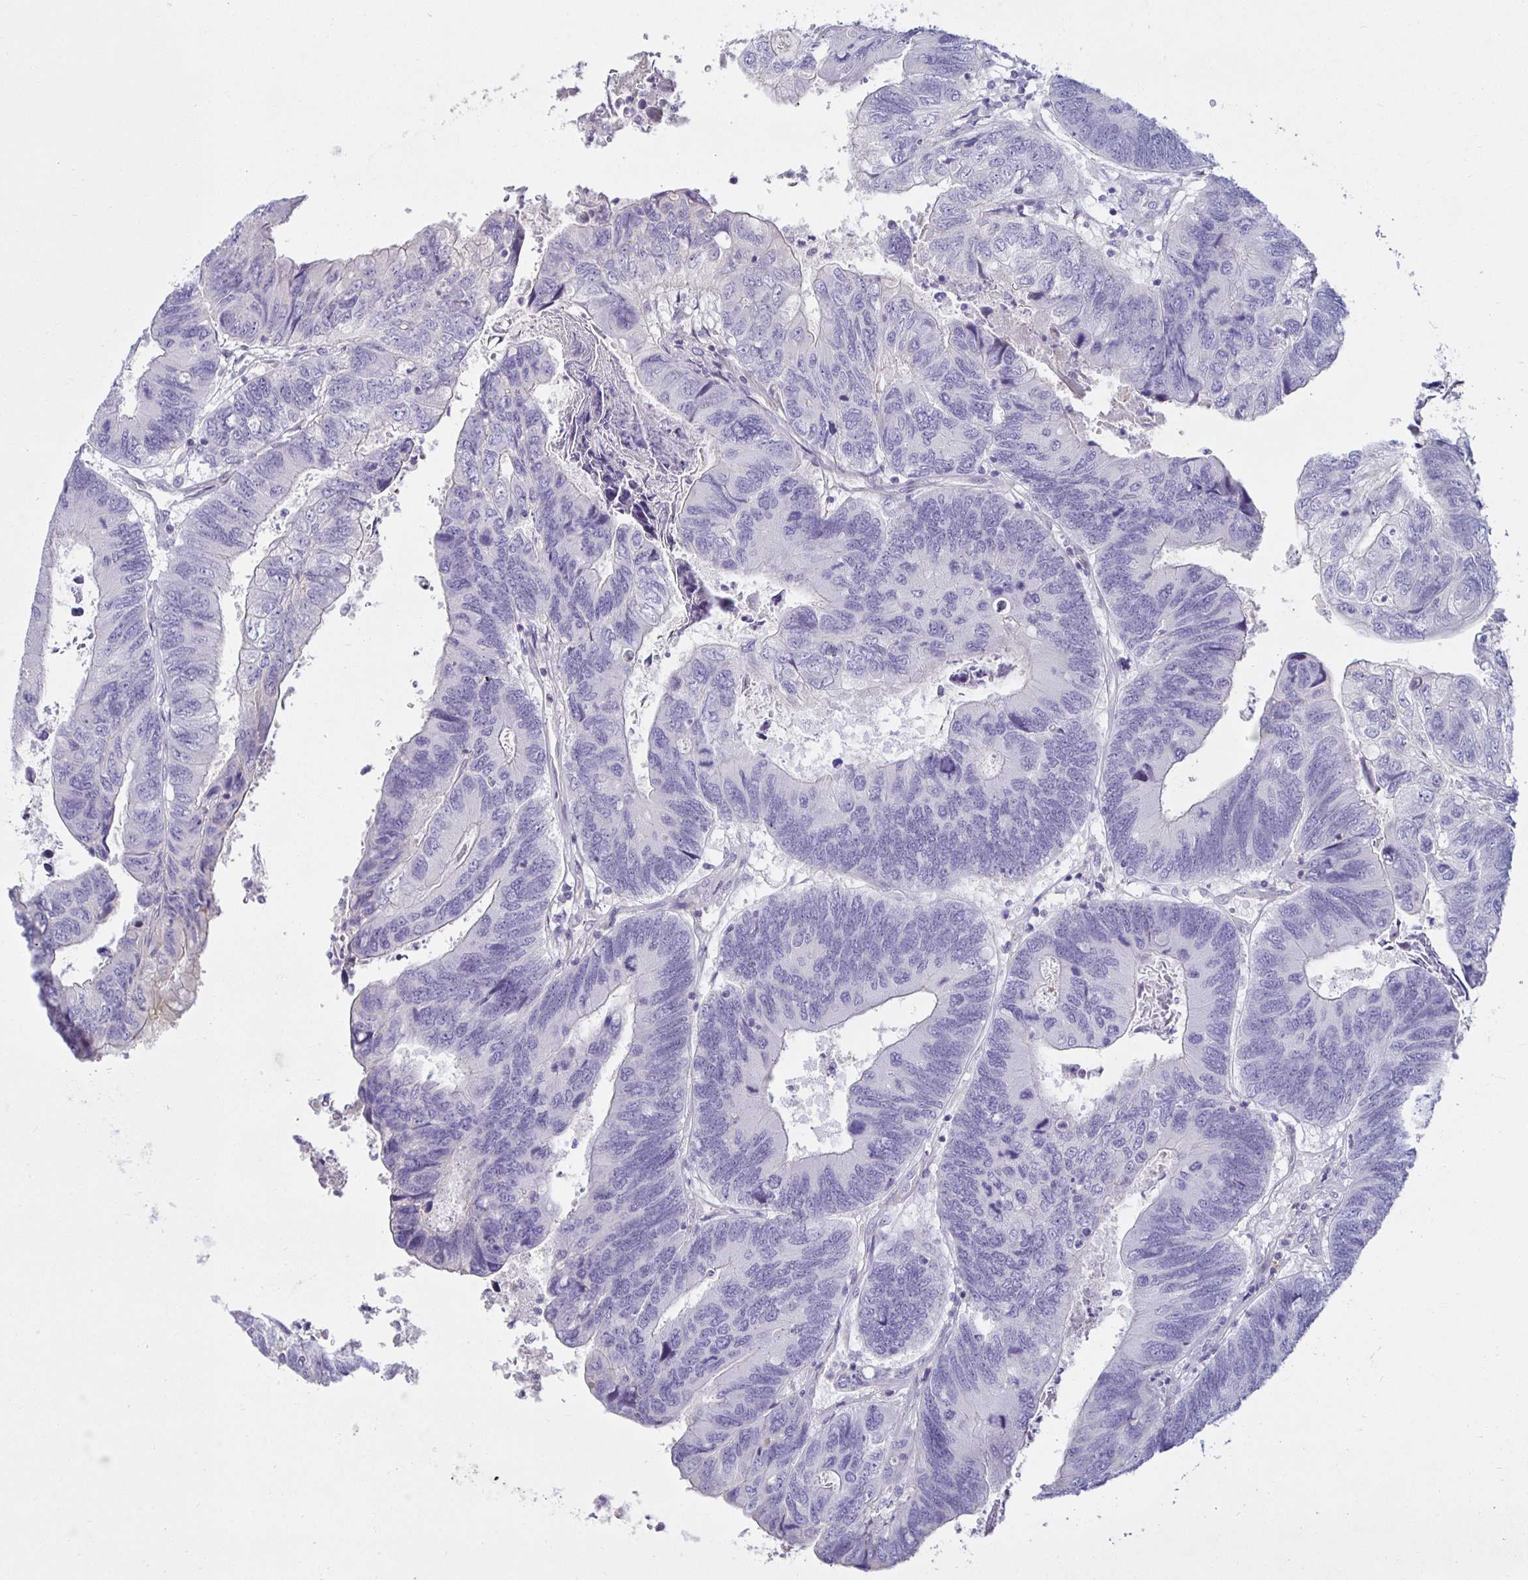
{"staining": {"intensity": "negative", "quantity": "none", "location": "none"}, "tissue": "colorectal cancer", "cell_type": "Tumor cells", "image_type": "cancer", "snomed": [{"axis": "morphology", "description": "Adenocarcinoma, NOS"}, {"axis": "topography", "description": "Colon"}], "caption": "Immunohistochemistry (IHC) histopathology image of human adenocarcinoma (colorectal) stained for a protein (brown), which exhibits no staining in tumor cells.", "gene": "SPAG4", "patient": {"sex": "female", "age": 67}}